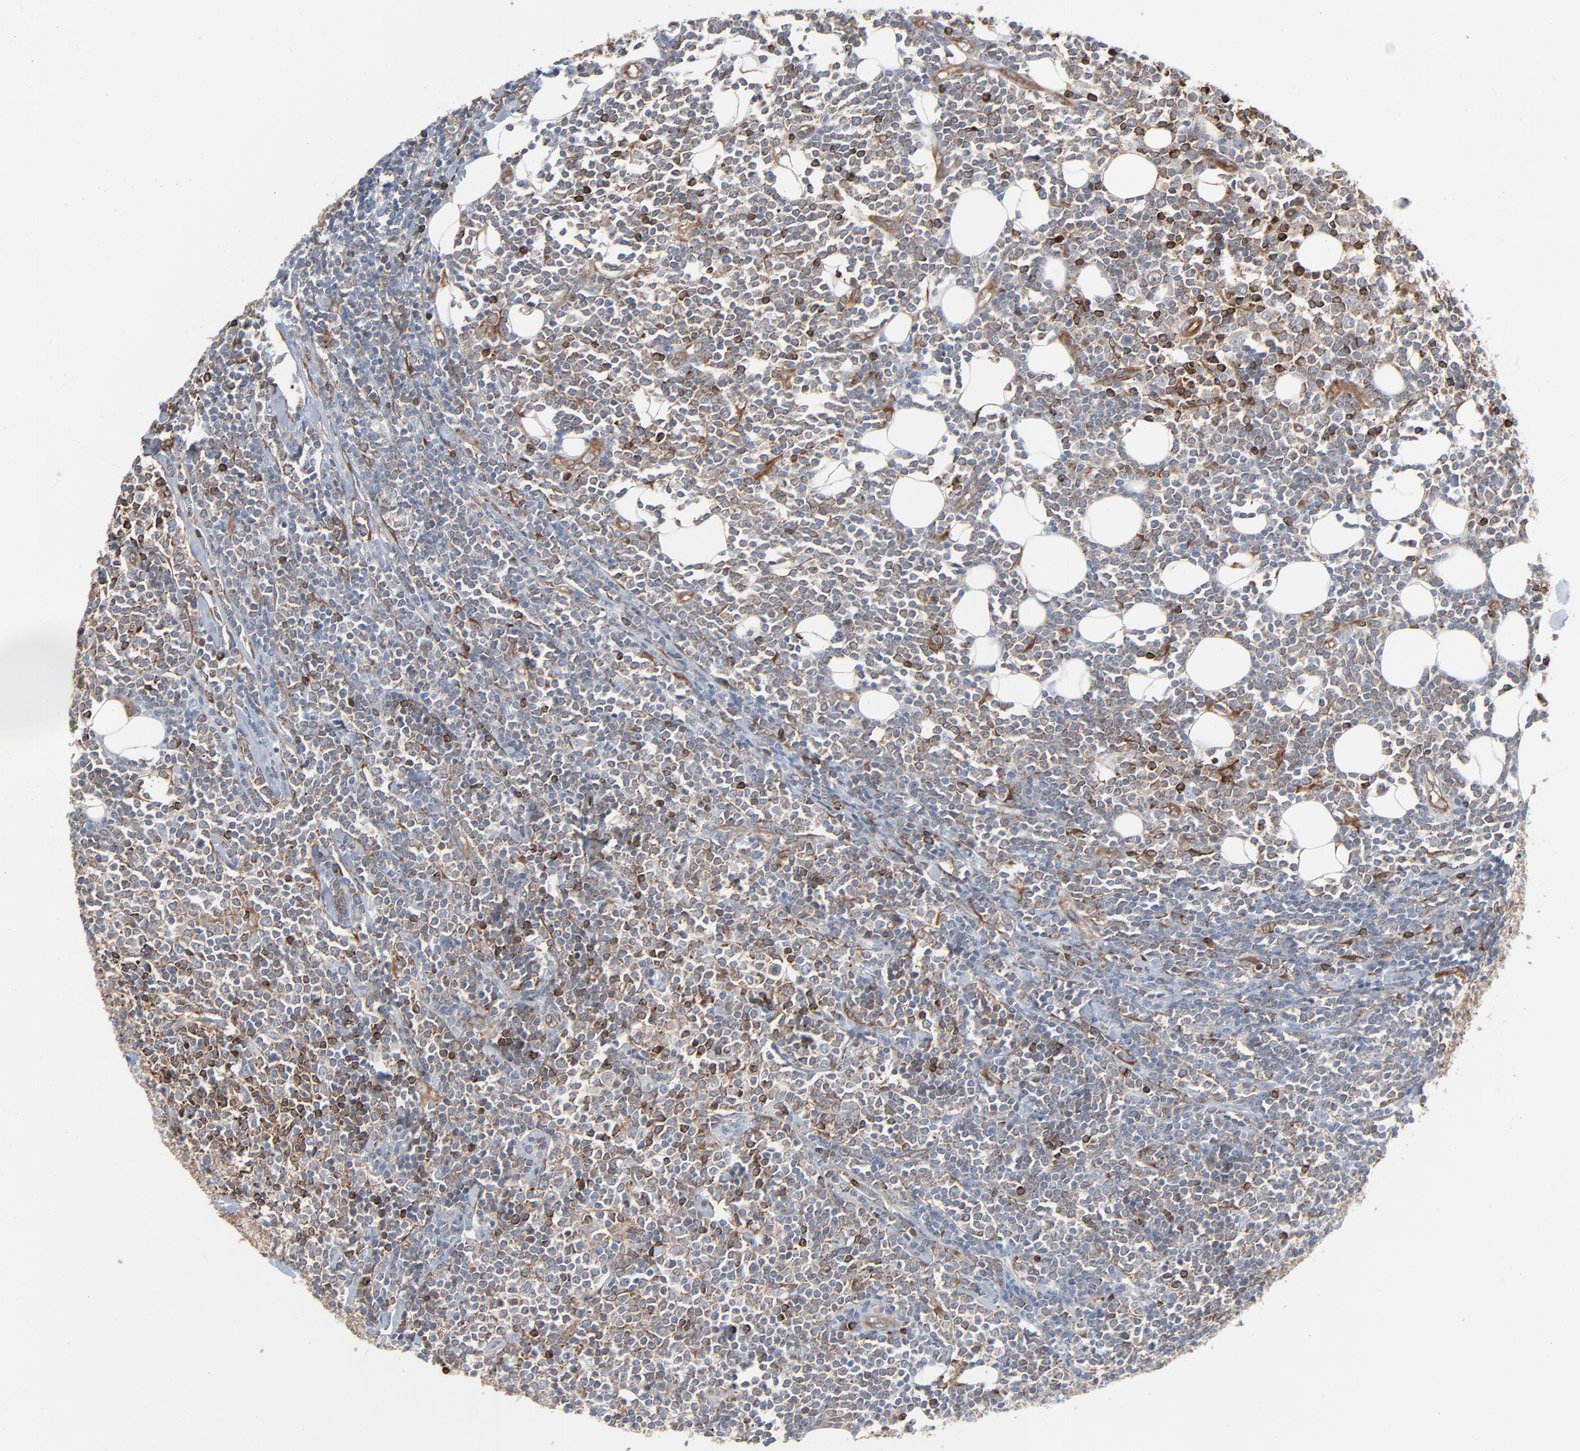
{"staining": {"intensity": "strong", "quantity": "25%-75%", "location": "nuclear"}, "tissue": "lymphoma", "cell_type": "Tumor cells", "image_type": "cancer", "snomed": [{"axis": "morphology", "description": "Malignant lymphoma, non-Hodgkin's type, Low grade"}, {"axis": "topography", "description": "Soft tissue"}], "caption": "Brown immunohistochemical staining in malignant lymphoma, non-Hodgkin's type (low-grade) demonstrates strong nuclear expression in approximately 25%-75% of tumor cells.", "gene": "OPTN", "patient": {"sex": "male", "age": 92}}